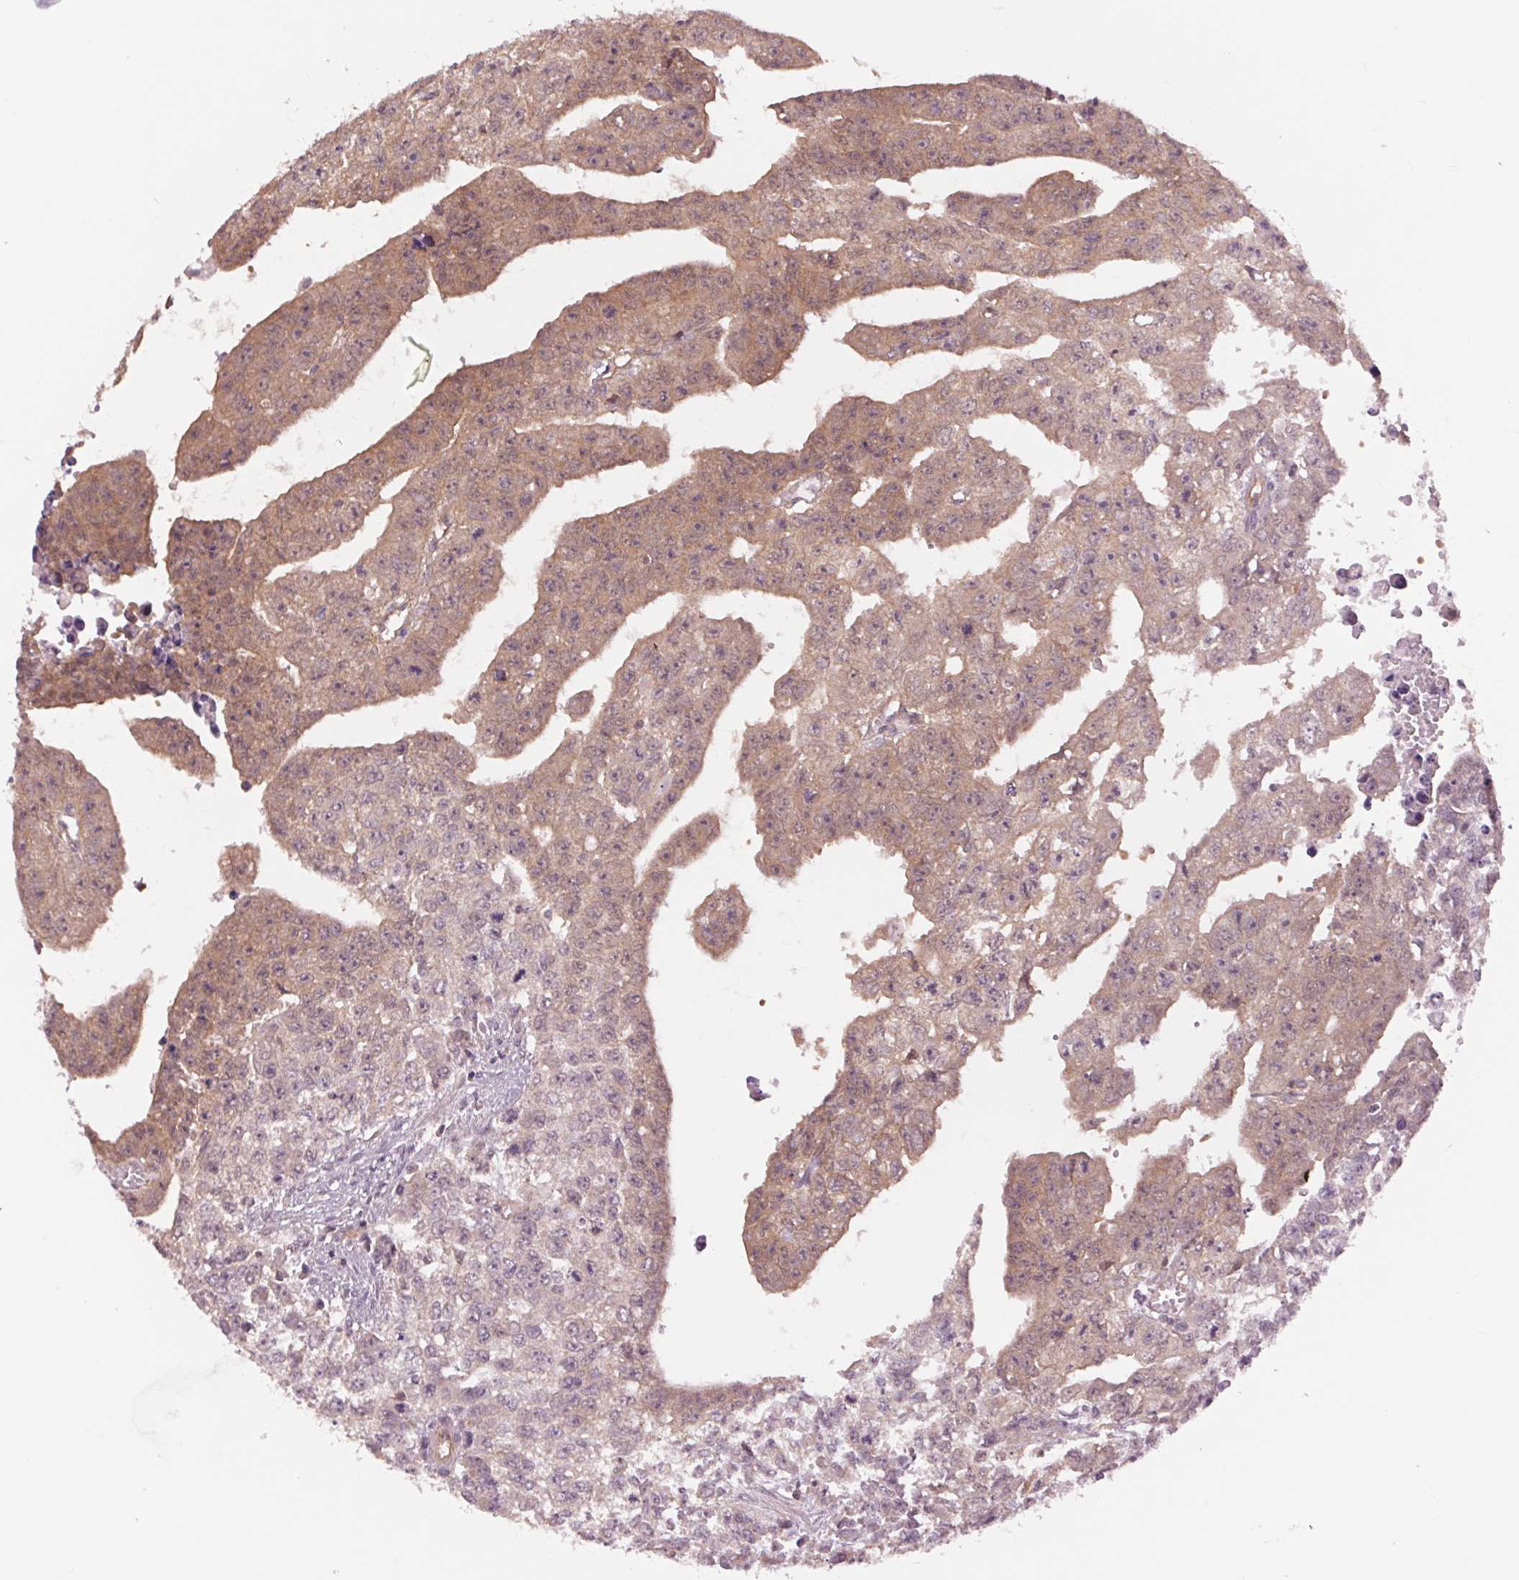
{"staining": {"intensity": "weak", "quantity": ">75%", "location": "cytoplasmic/membranous"}, "tissue": "testis cancer", "cell_type": "Tumor cells", "image_type": "cancer", "snomed": [{"axis": "morphology", "description": "Carcinoma, Embryonal, NOS"}, {"axis": "morphology", "description": "Teratoma, malignant, NOS"}, {"axis": "topography", "description": "Testis"}], "caption": "Approximately >75% of tumor cells in malignant teratoma (testis) demonstrate weak cytoplasmic/membranous protein positivity as visualized by brown immunohistochemical staining.", "gene": "SH3RF2", "patient": {"sex": "male", "age": 24}}